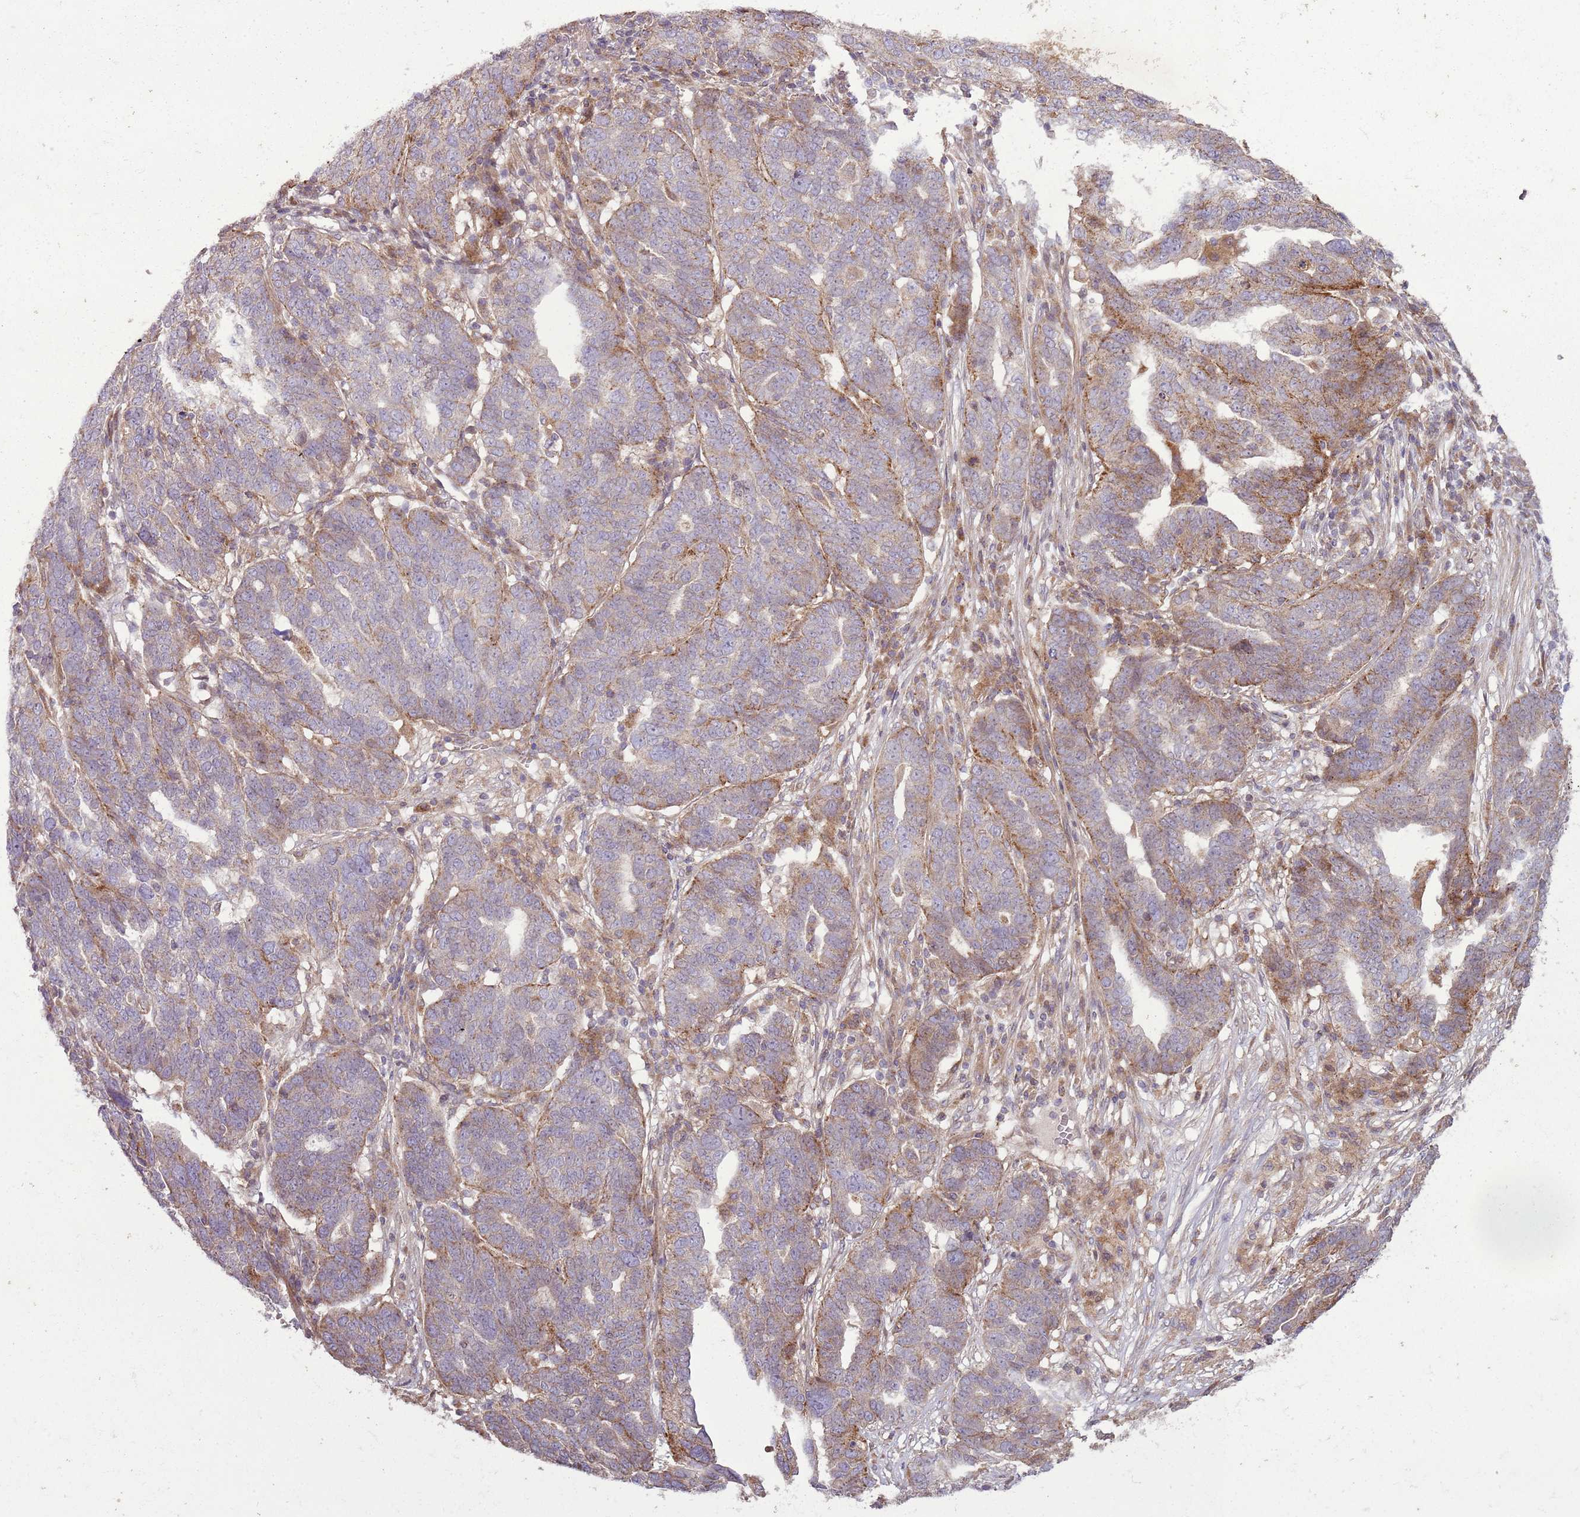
{"staining": {"intensity": "moderate", "quantity": "<25%", "location": "cytoplasmic/membranous"}, "tissue": "ovarian cancer", "cell_type": "Tumor cells", "image_type": "cancer", "snomed": [{"axis": "morphology", "description": "Cystadenocarcinoma, serous, NOS"}, {"axis": "topography", "description": "Ovary"}], "caption": "Moderate cytoplasmic/membranous protein positivity is identified in approximately <25% of tumor cells in ovarian serous cystadenocarcinoma.", "gene": "ANKRD24", "patient": {"sex": "female", "age": 59}}